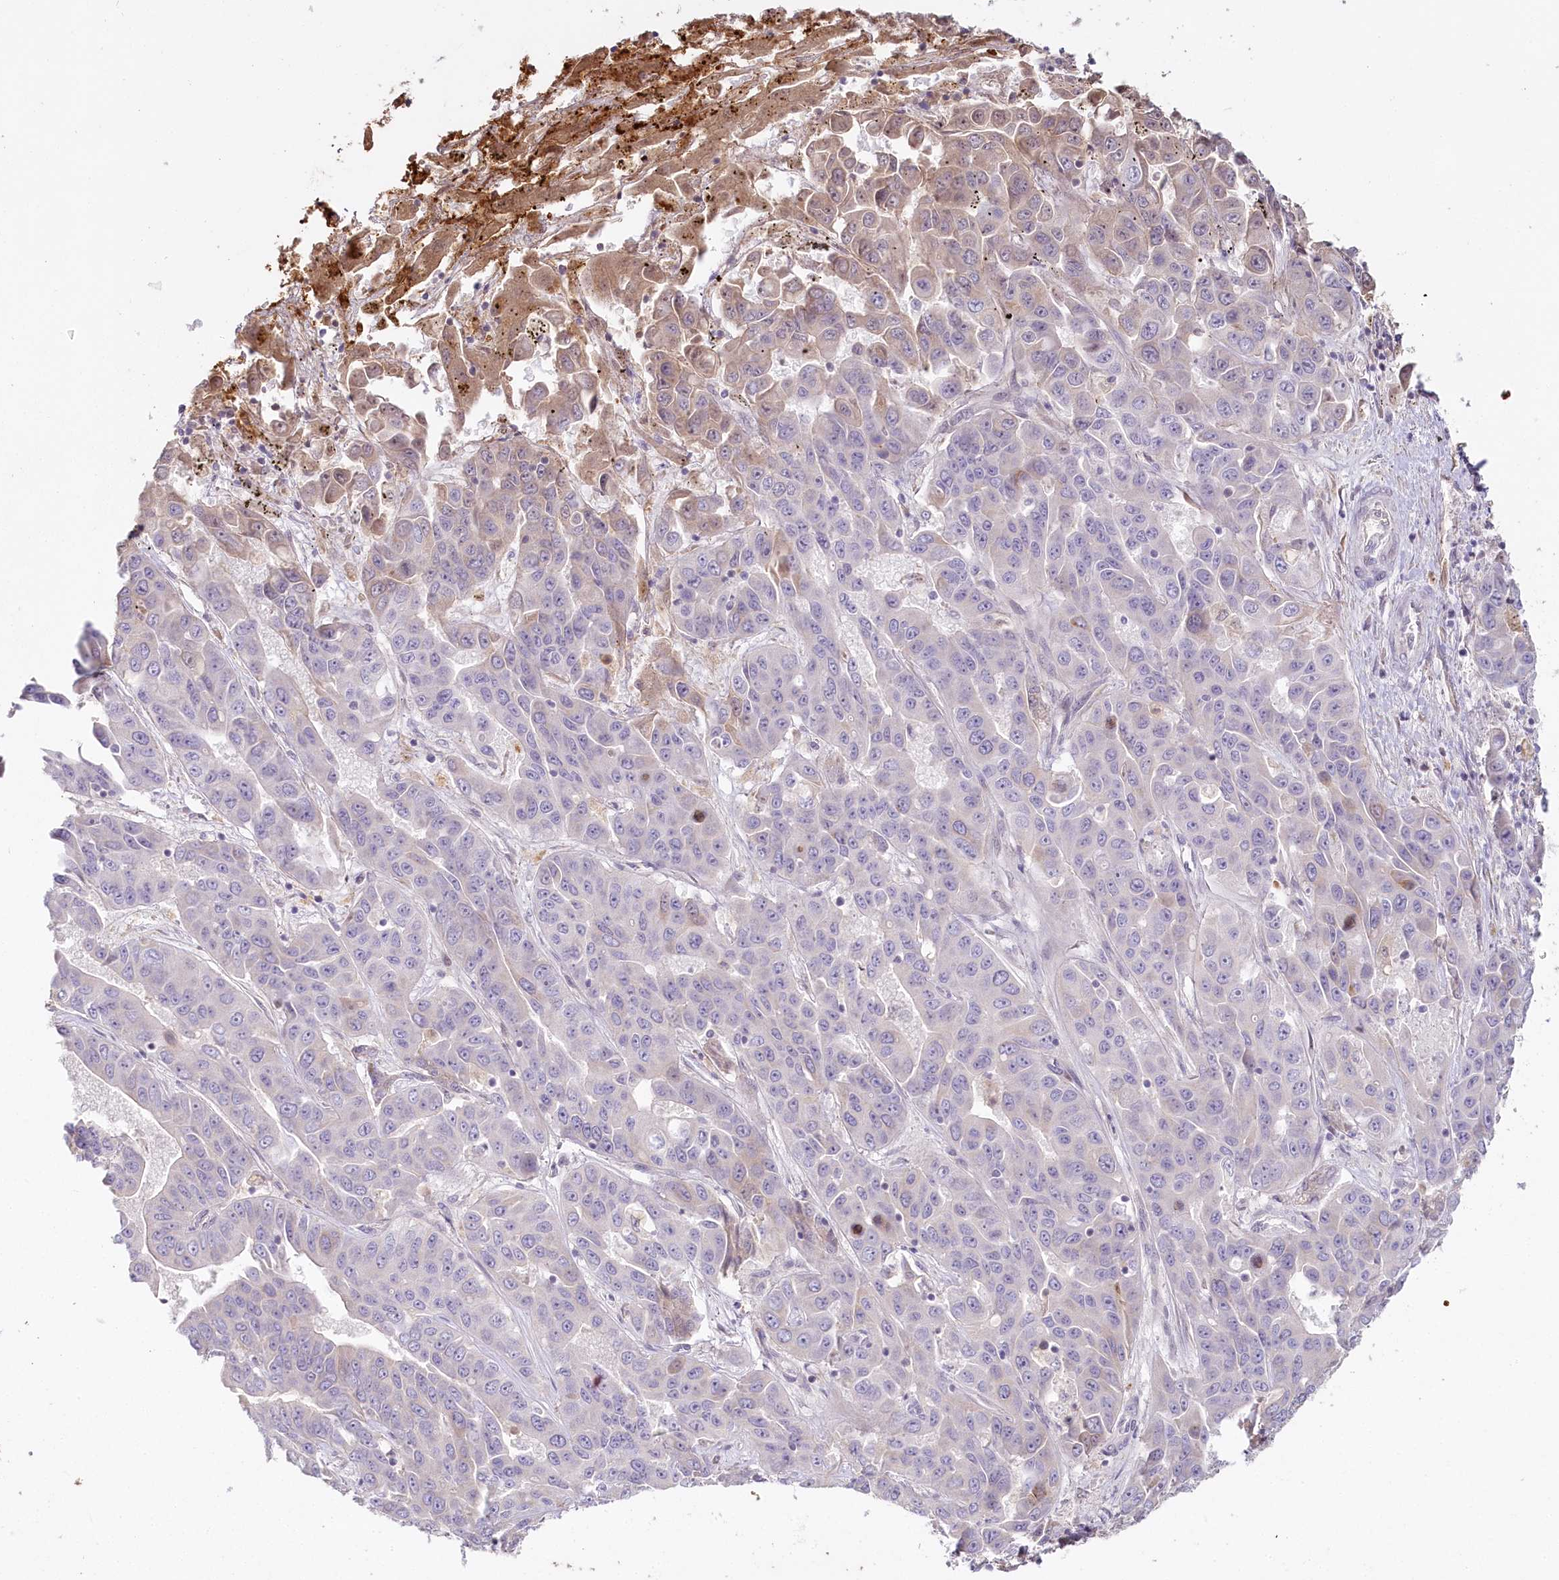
{"staining": {"intensity": "negative", "quantity": "none", "location": "none"}, "tissue": "liver cancer", "cell_type": "Tumor cells", "image_type": "cancer", "snomed": [{"axis": "morphology", "description": "Cholangiocarcinoma"}, {"axis": "topography", "description": "Liver"}], "caption": "The immunohistochemistry (IHC) histopathology image has no significant expression in tumor cells of cholangiocarcinoma (liver) tissue.", "gene": "HPD", "patient": {"sex": "female", "age": 52}}